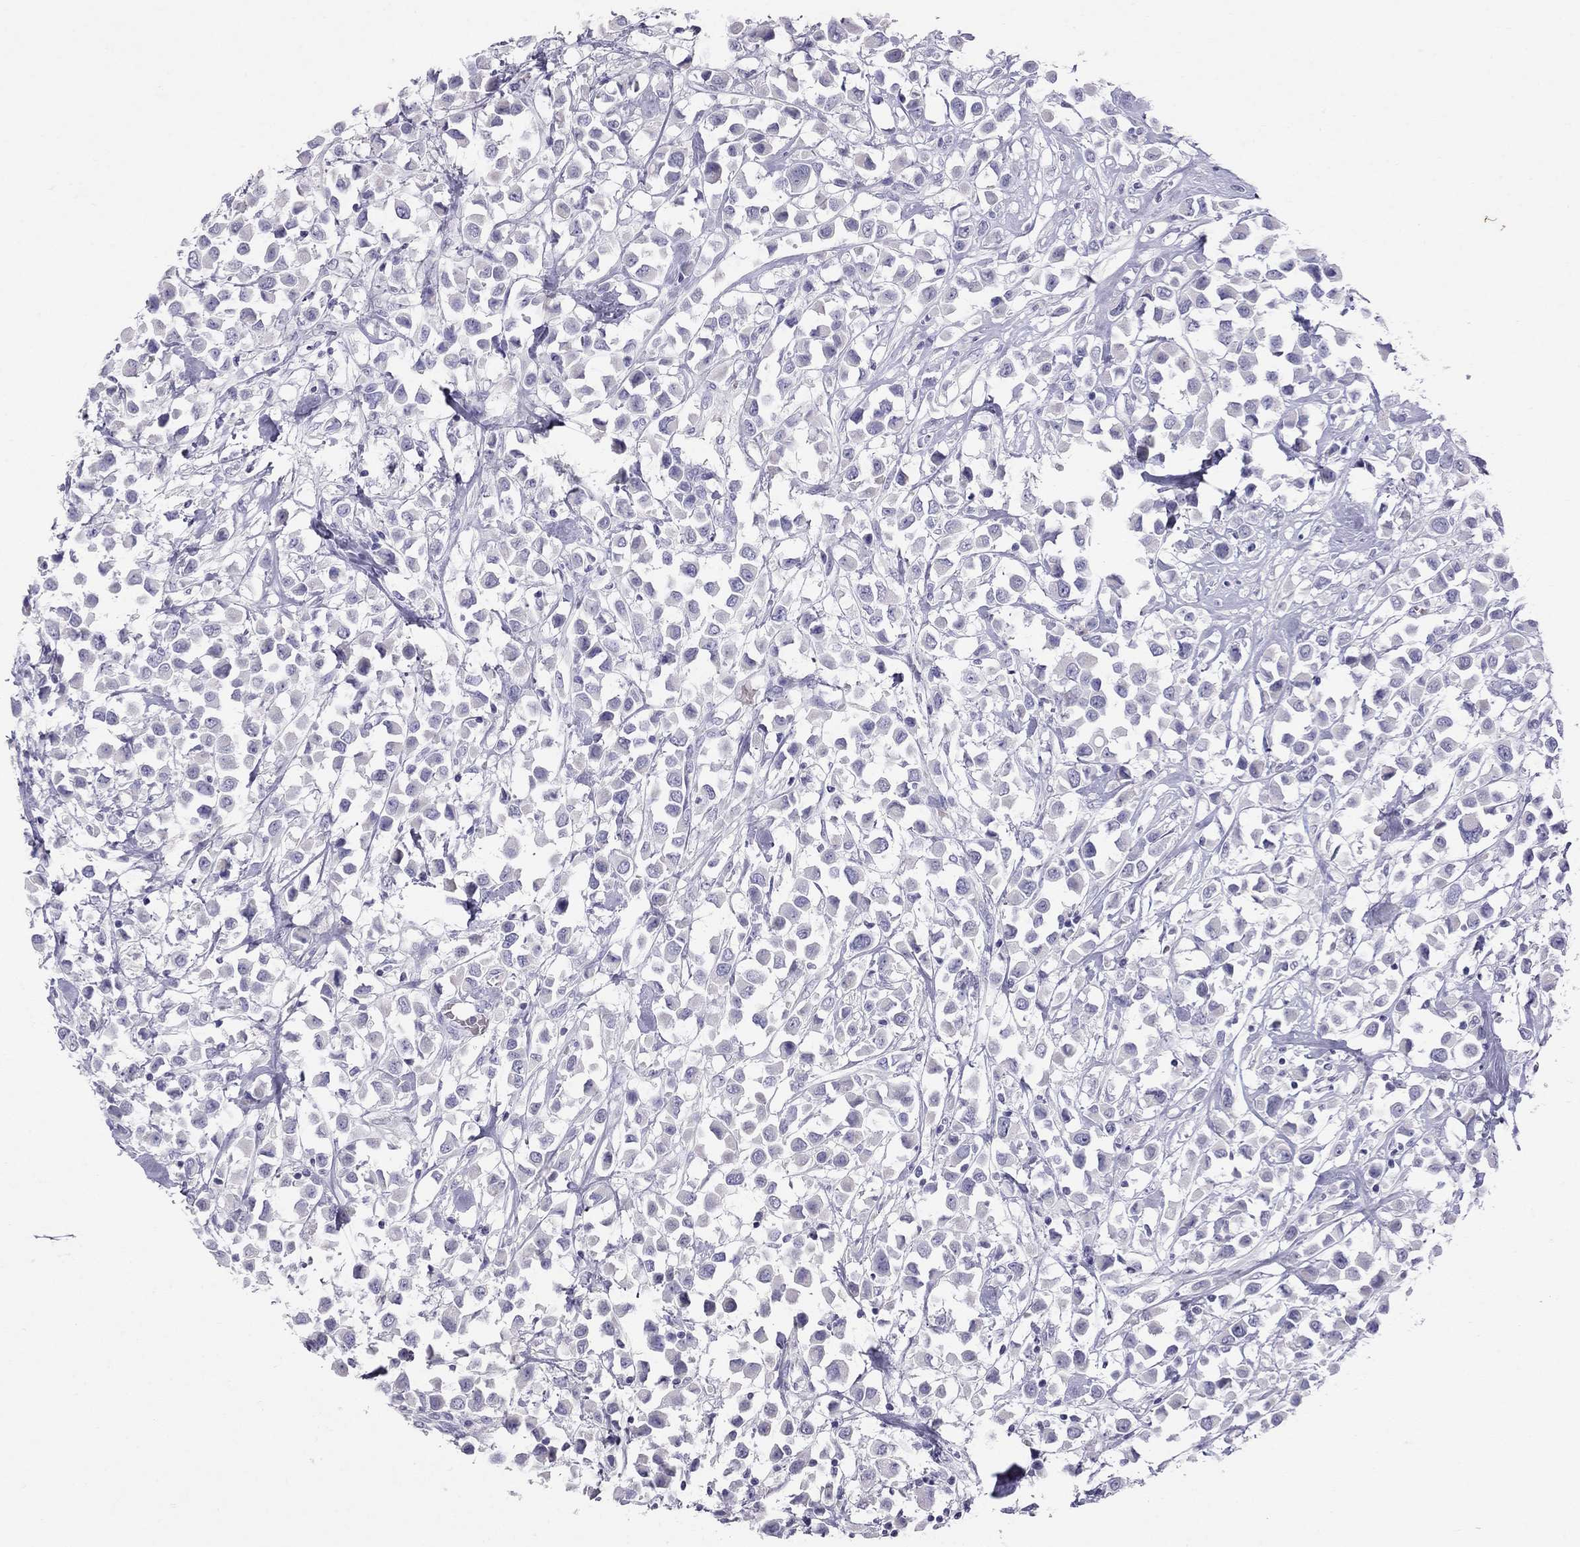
{"staining": {"intensity": "negative", "quantity": "none", "location": "none"}, "tissue": "breast cancer", "cell_type": "Tumor cells", "image_type": "cancer", "snomed": [{"axis": "morphology", "description": "Duct carcinoma"}, {"axis": "topography", "description": "Breast"}], "caption": "Histopathology image shows no significant protein staining in tumor cells of breast intraductal carcinoma. (Stains: DAB IHC with hematoxylin counter stain, Microscopy: brightfield microscopy at high magnification).", "gene": "MUC16", "patient": {"sex": "female", "age": 61}}